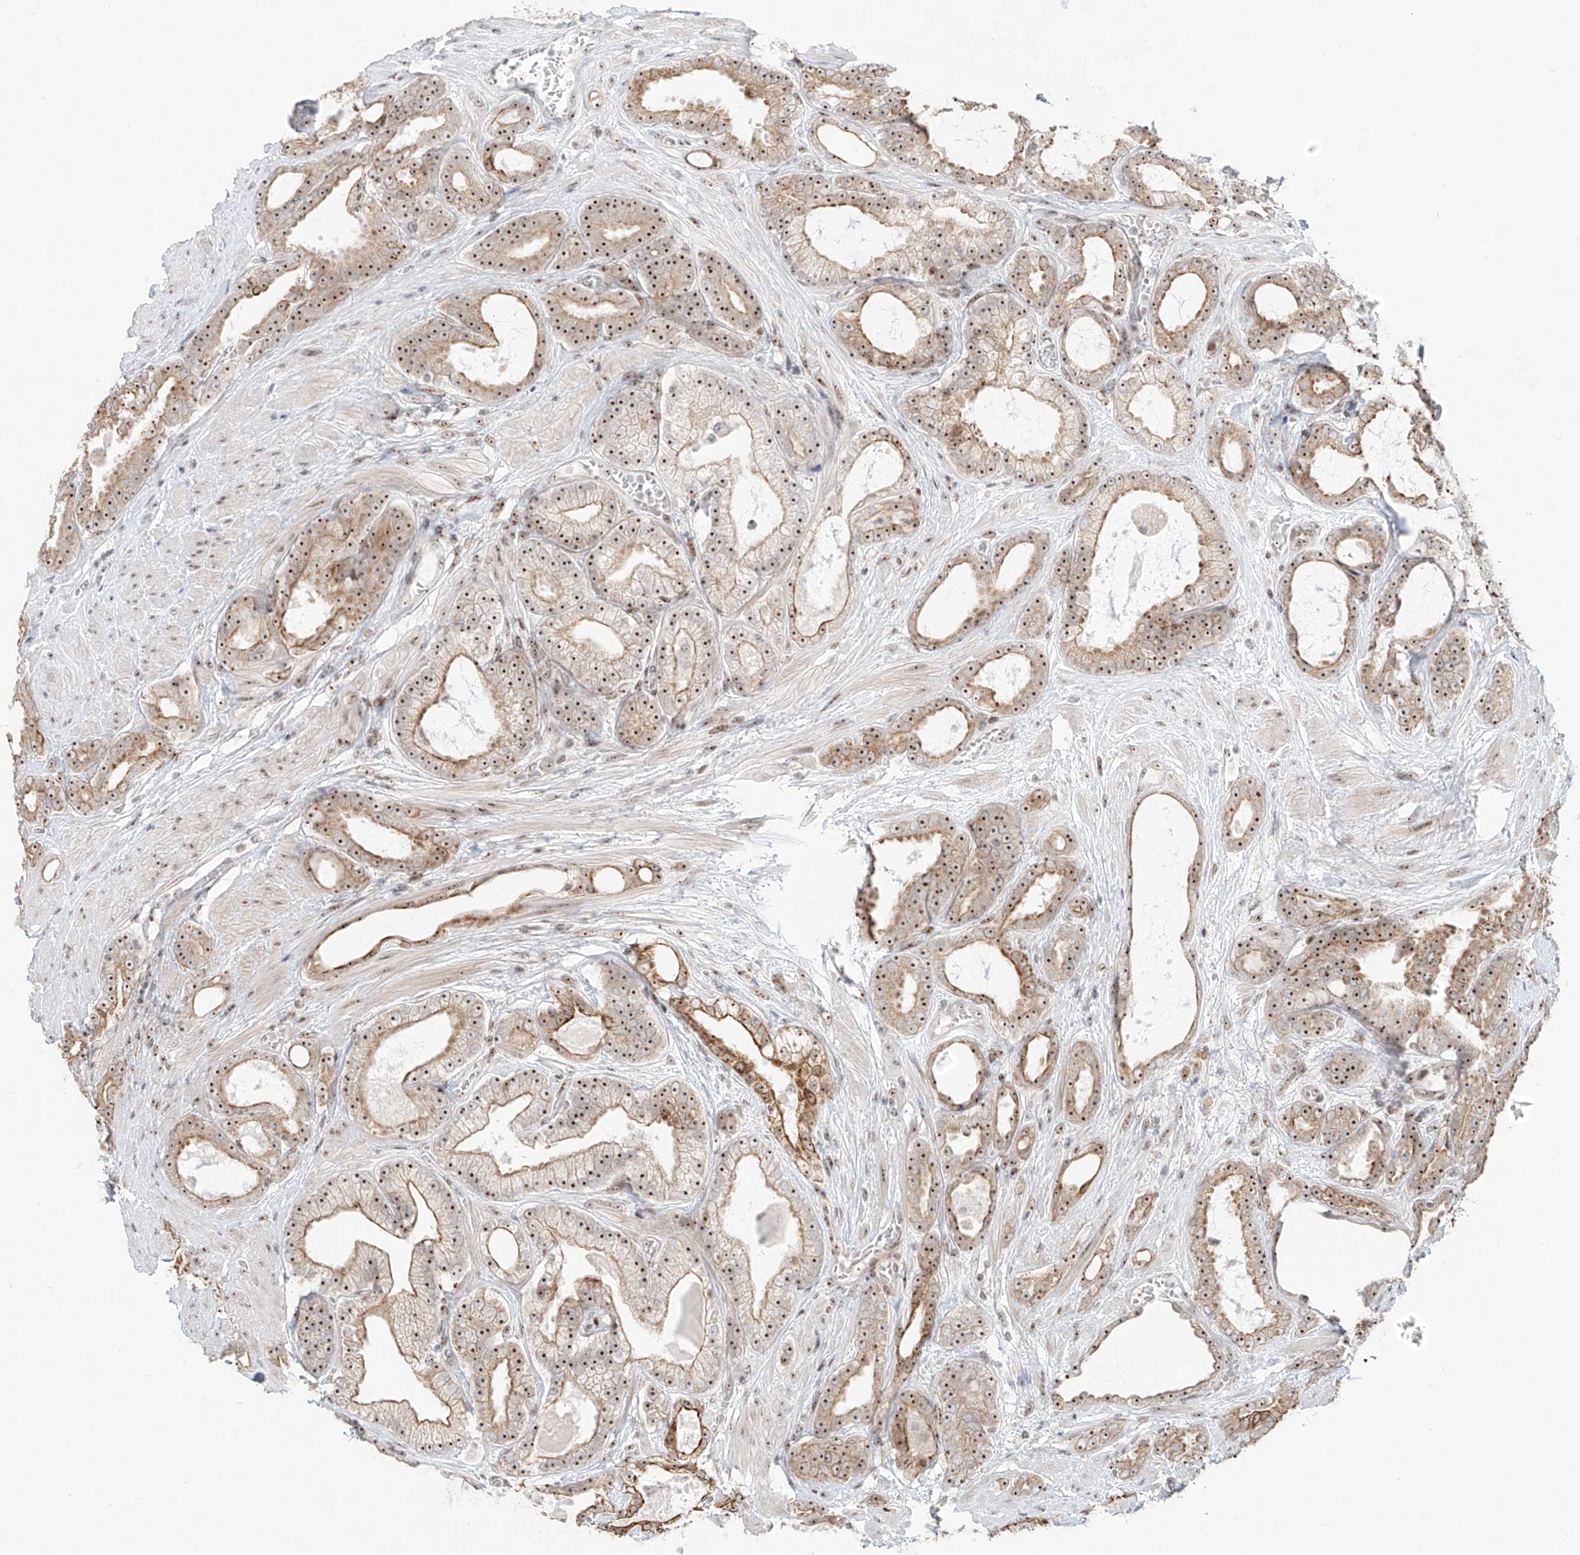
{"staining": {"intensity": "moderate", "quantity": ">75%", "location": "cytoplasmic/membranous,nuclear"}, "tissue": "prostate cancer", "cell_type": "Tumor cells", "image_type": "cancer", "snomed": [{"axis": "morphology", "description": "Adenocarcinoma, High grade"}, {"axis": "topography", "description": "Prostate"}], "caption": "Prostate cancer stained with a brown dye demonstrates moderate cytoplasmic/membranous and nuclear positive expression in approximately >75% of tumor cells.", "gene": "ZNF512", "patient": {"sex": "male", "age": 60}}